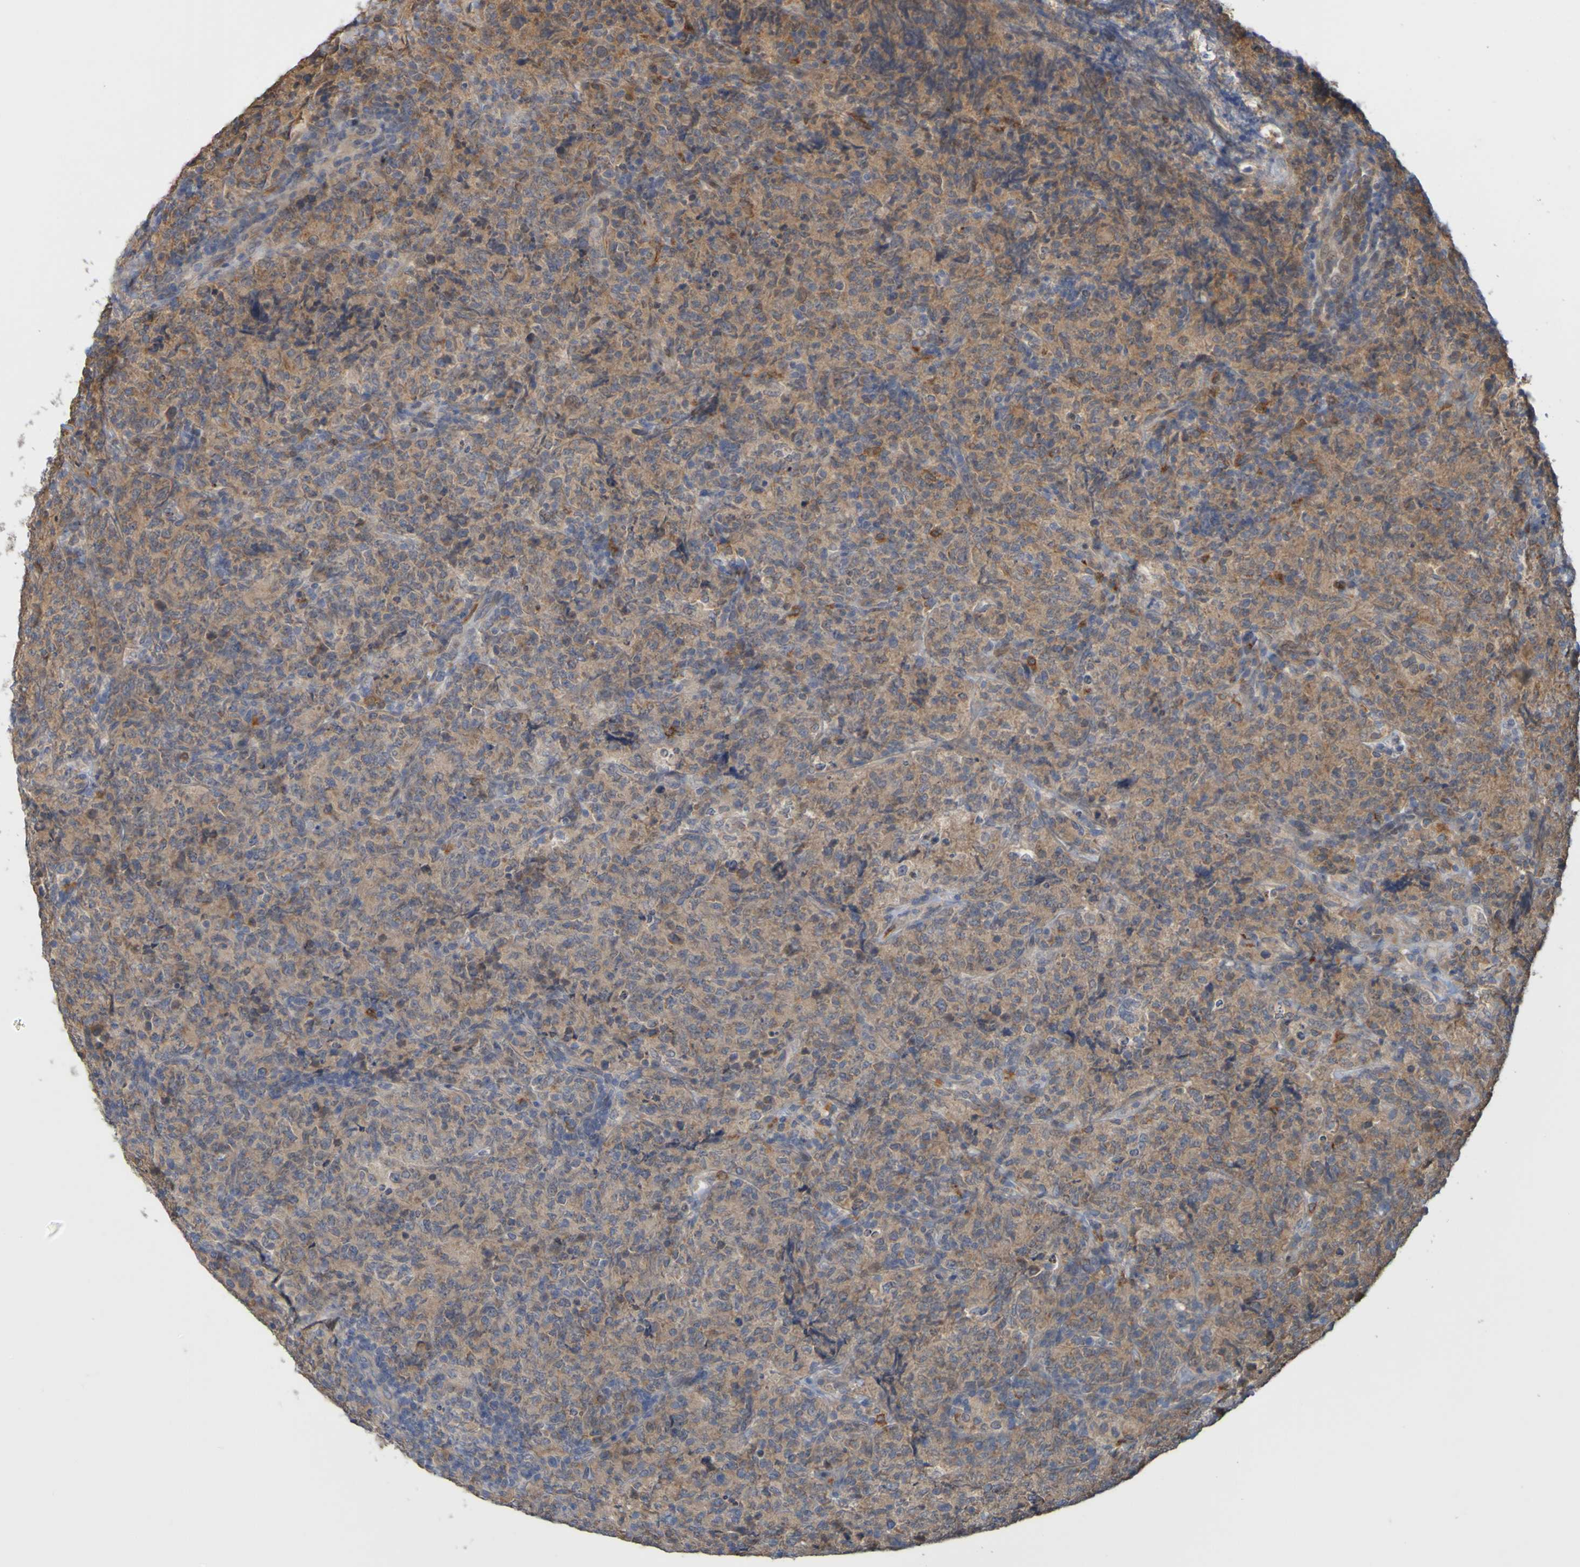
{"staining": {"intensity": "moderate", "quantity": "25%-75%", "location": "cytoplasmic/membranous"}, "tissue": "lymphoma", "cell_type": "Tumor cells", "image_type": "cancer", "snomed": [{"axis": "morphology", "description": "Malignant lymphoma, non-Hodgkin's type, High grade"}, {"axis": "topography", "description": "Tonsil"}], "caption": "High-power microscopy captured an IHC image of high-grade malignant lymphoma, non-Hodgkin's type, revealing moderate cytoplasmic/membranous staining in approximately 25%-75% of tumor cells.", "gene": "NAV2", "patient": {"sex": "female", "age": 36}}